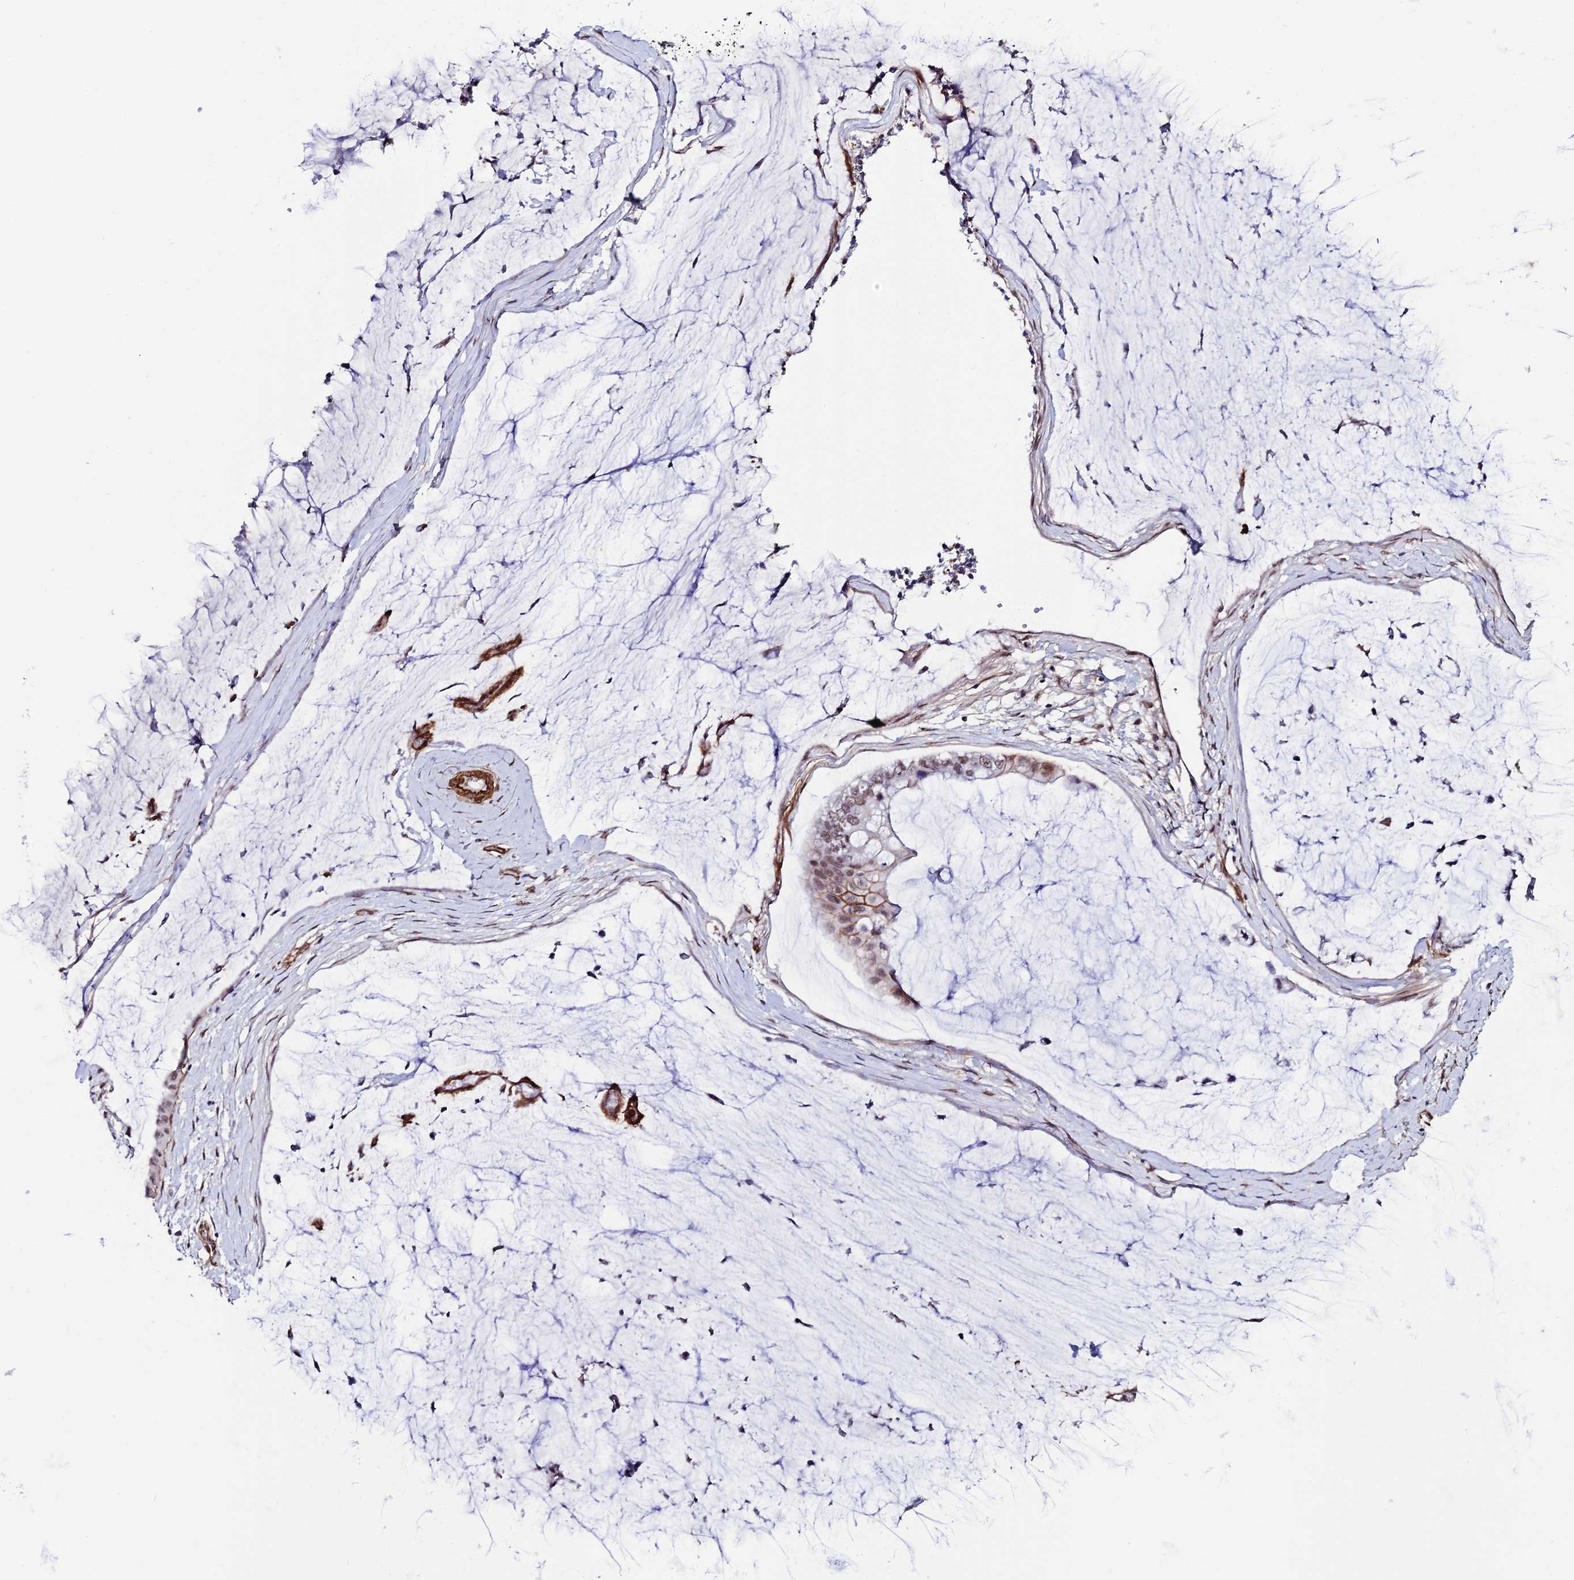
{"staining": {"intensity": "moderate", "quantity": "<25%", "location": "cytoplasmic/membranous"}, "tissue": "ovarian cancer", "cell_type": "Tumor cells", "image_type": "cancer", "snomed": [{"axis": "morphology", "description": "Cystadenocarcinoma, mucinous, NOS"}, {"axis": "topography", "description": "Ovary"}], "caption": "There is low levels of moderate cytoplasmic/membranous expression in tumor cells of mucinous cystadenocarcinoma (ovarian), as demonstrated by immunohistochemical staining (brown color).", "gene": "SYT15", "patient": {"sex": "female", "age": 39}}